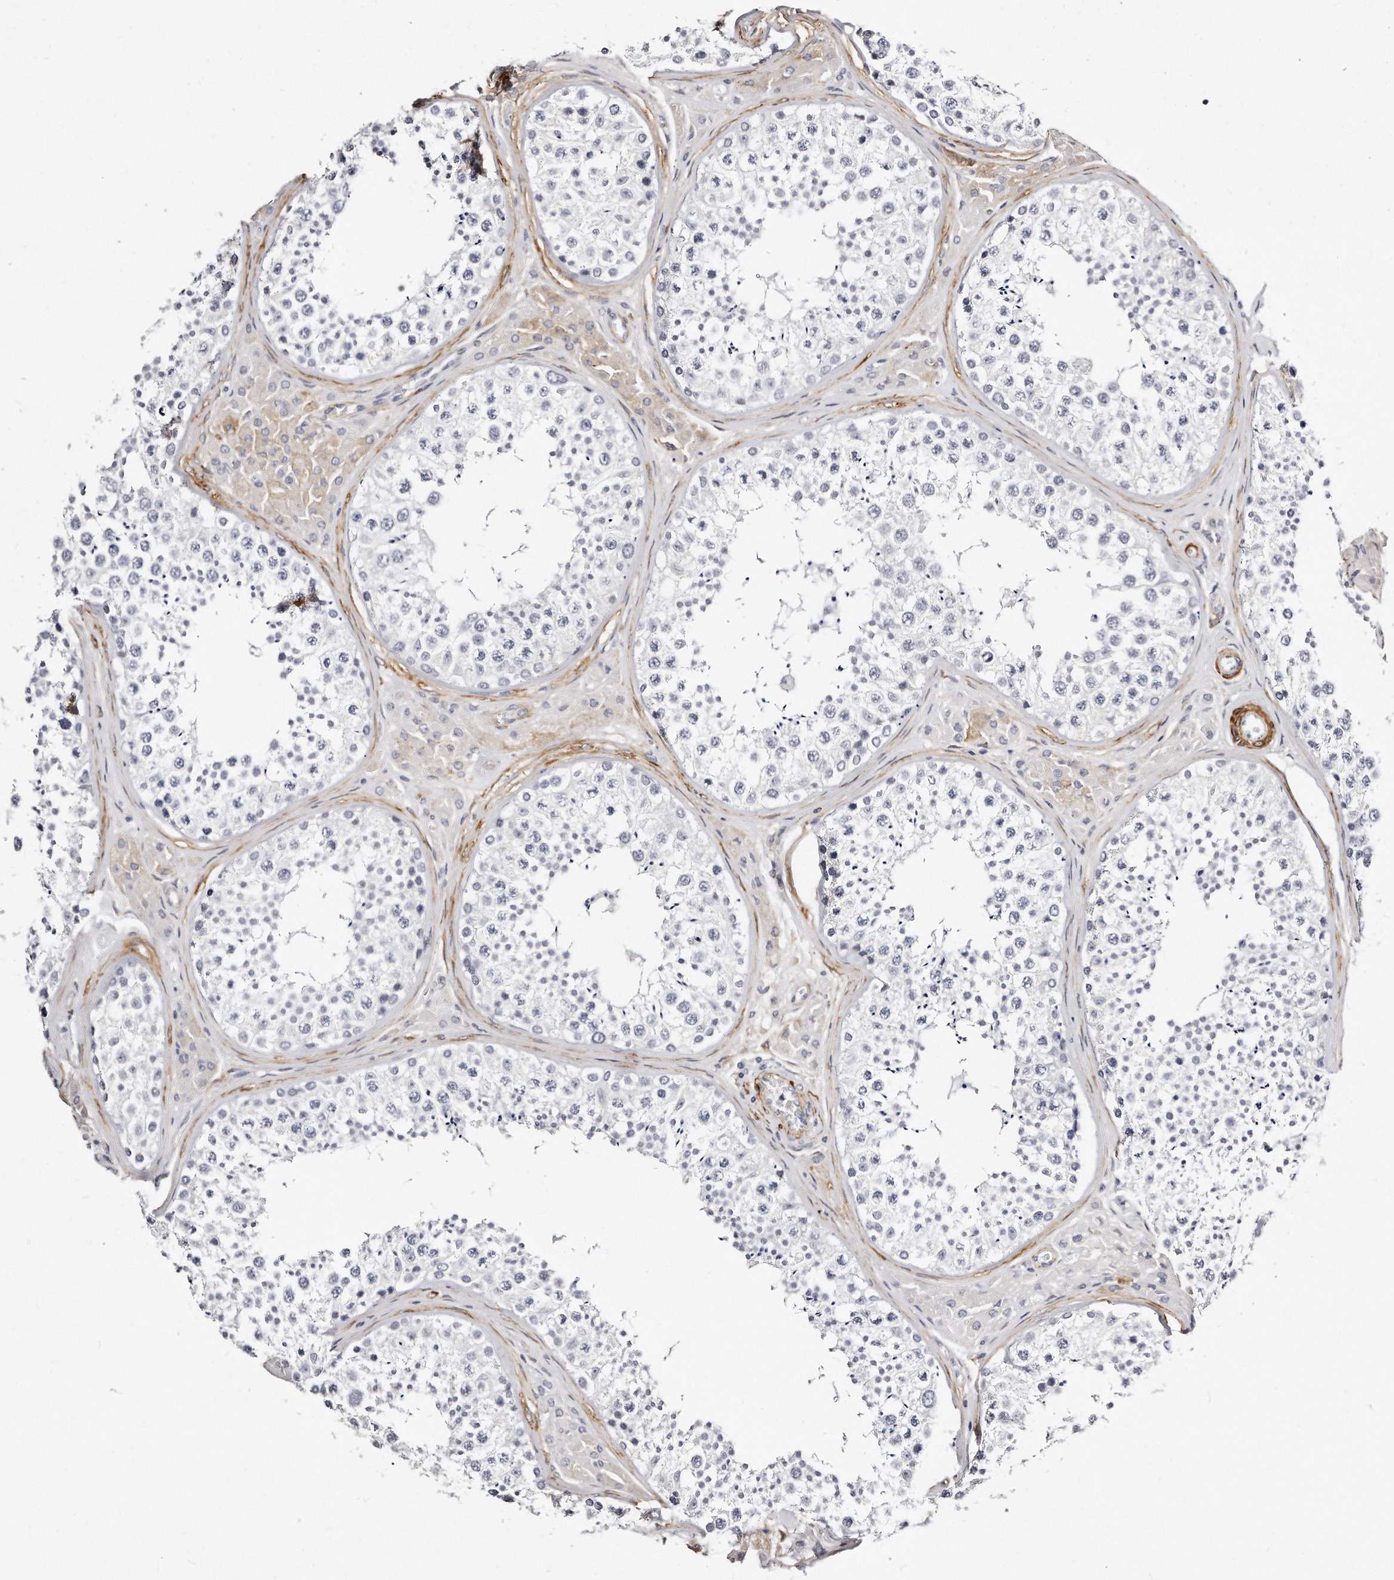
{"staining": {"intensity": "negative", "quantity": "none", "location": "none"}, "tissue": "testis", "cell_type": "Cells in seminiferous ducts", "image_type": "normal", "snomed": [{"axis": "morphology", "description": "Normal tissue, NOS"}, {"axis": "topography", "description": "Testis"}], "caption": "The photomicrograph shows no significant positivity in cells in seminiferous ducts of testis. Nuclei are stained in blue.", "gene": "LMOD1", "patient": {"sex": "male", "age": 46}}